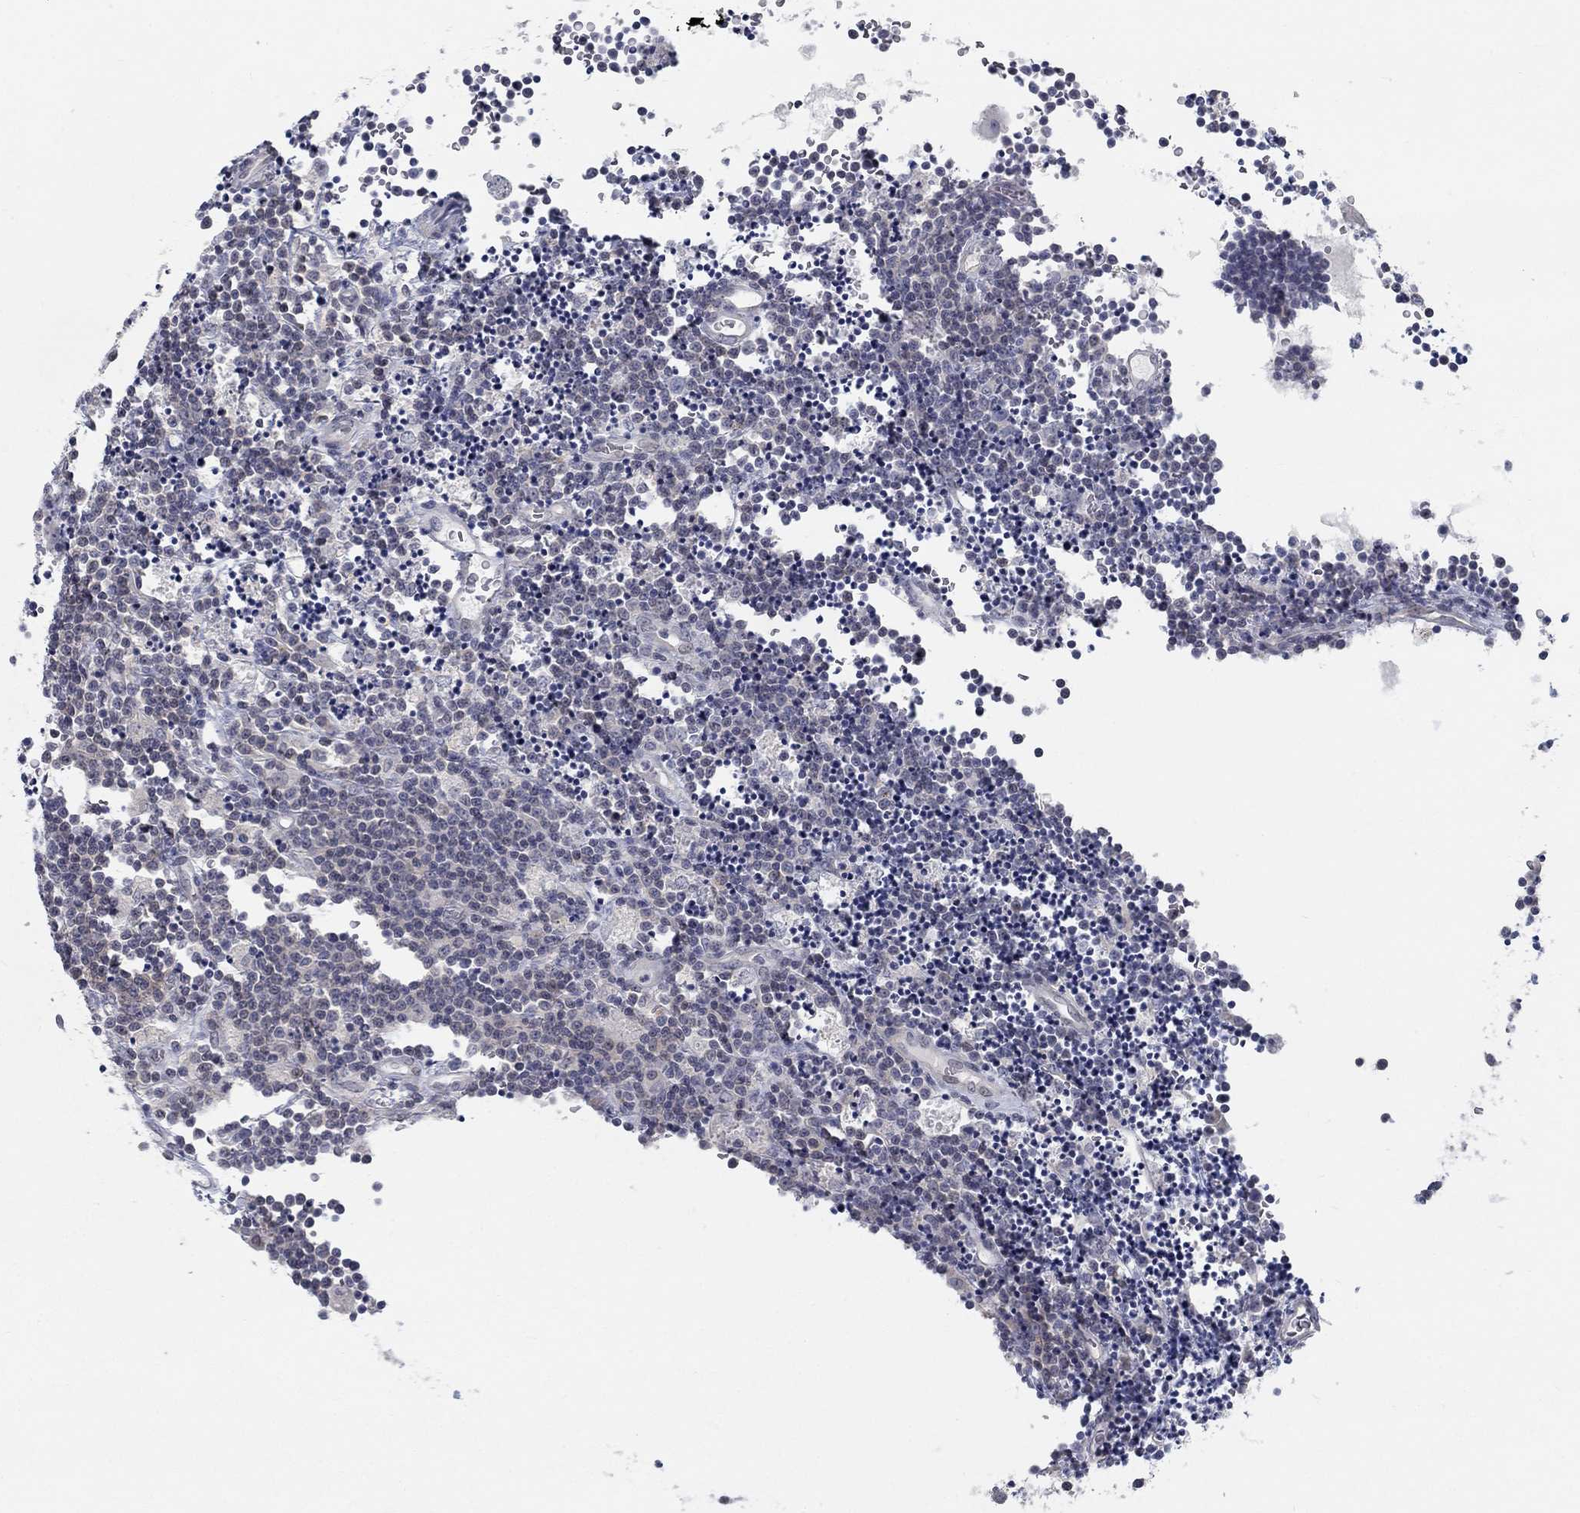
{"staining": {"intensity": "negative", "quantity": "none", "location": "none"}, "tissue": "lymphoma", "cell_type": "Tumor cells", "image_type": "cancer", "snomed": [{"axis": "morphology", "description": "Malignant lymphoma, non-Hodgkin's type, Low grade"}, {"axis": "topography", "description": "Brain"}], "caption": "A photomicrograph of human malignant lymphoma, non-Hodgkin's type (low-grade) is negative for staining in tumor cells.", "gene": "MTSS2", "patient": {"sex": "female", "age": 66}}